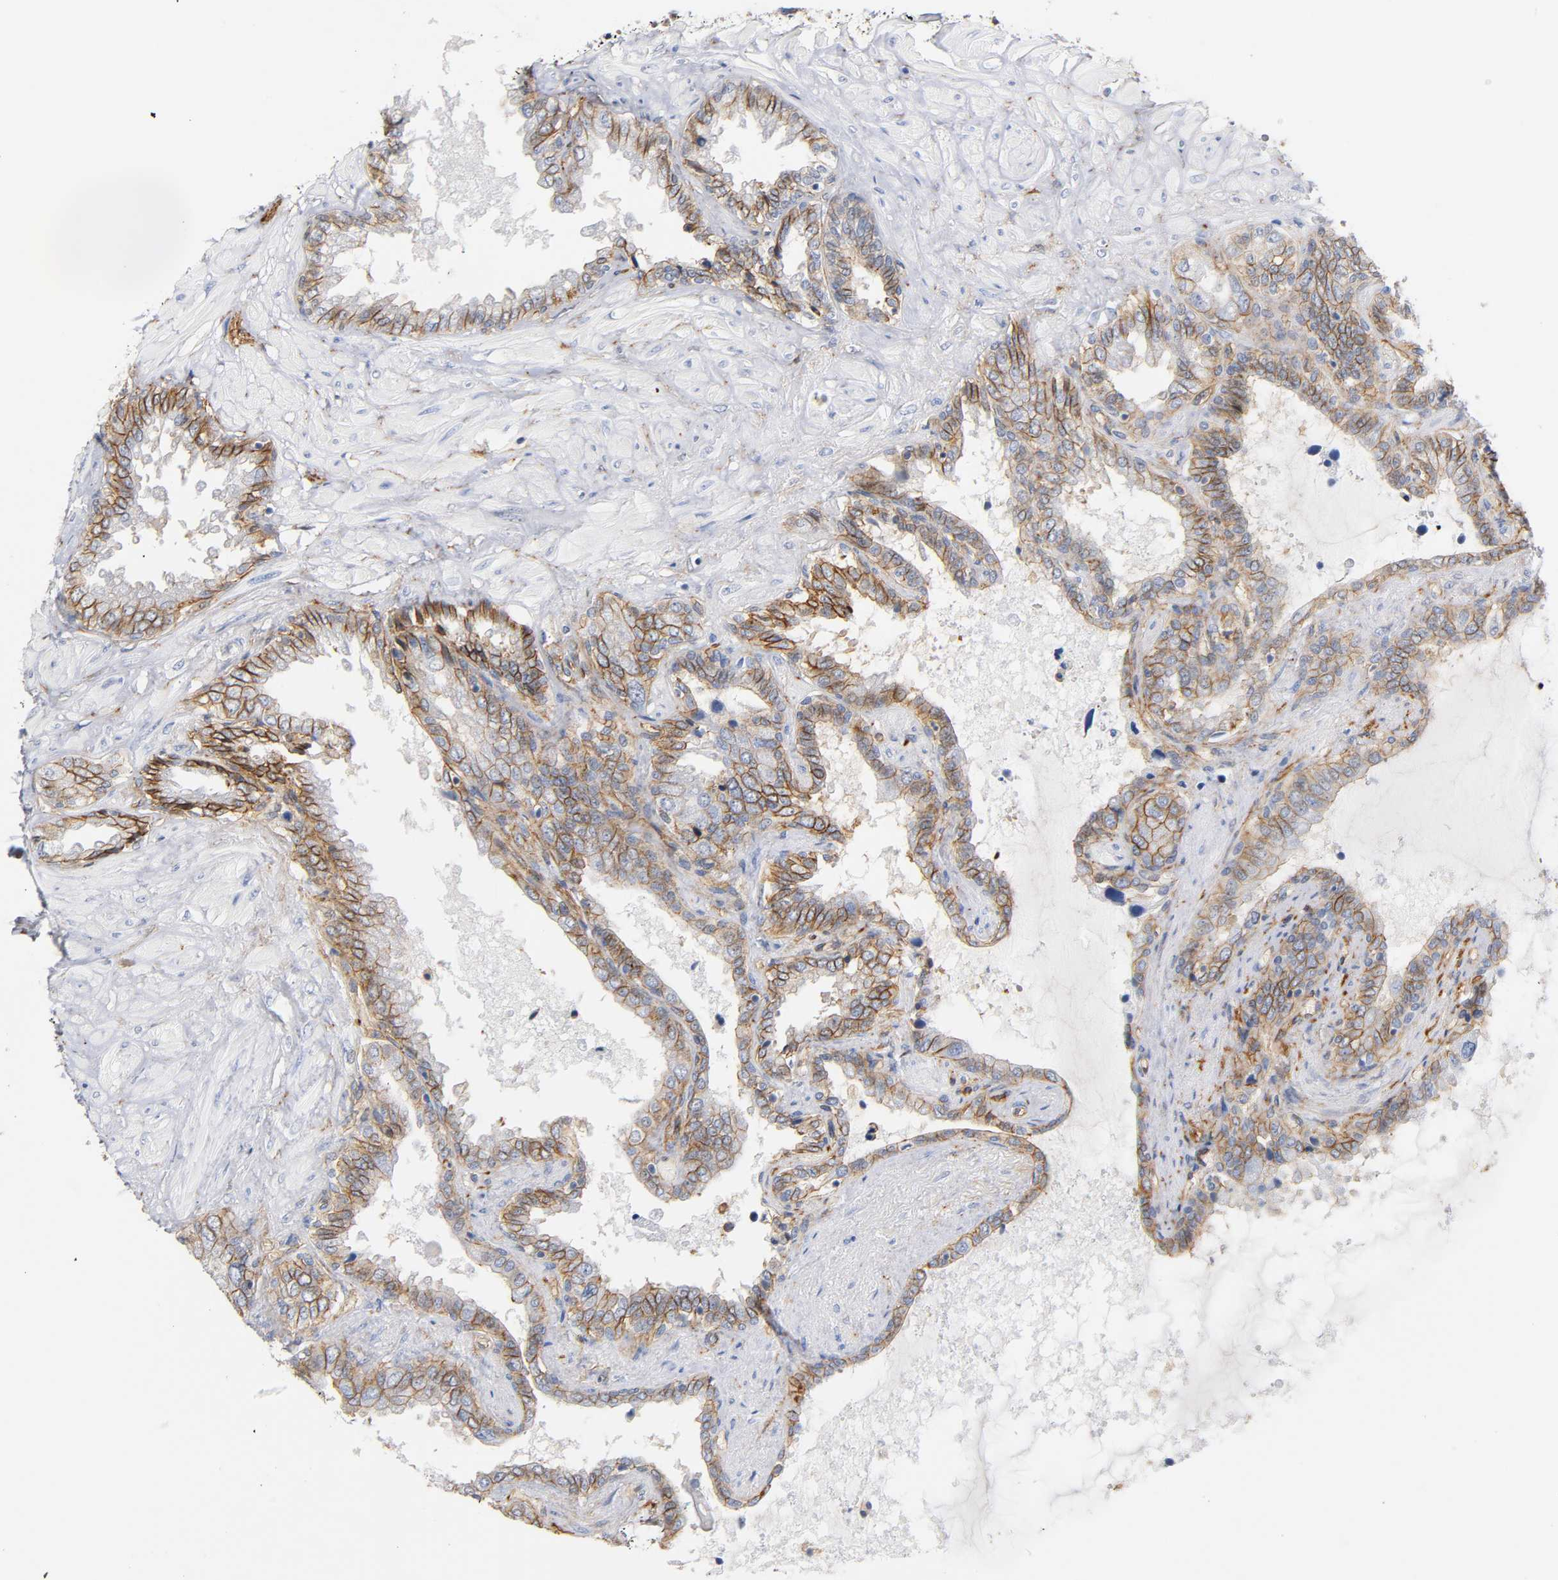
{"staining": {"intensity": "moderate", "quantity": ">75%", "location": "cytoplasmic/membranous"}, "tissue": "seminal vesicle", "cell_type": "Glandular cells", "image_type": "normal", "snomed": [{"axis": "morphology", "description": "Normal tissue, NOS"}, {"axis": "topography", "description": "Seminal veicle"}], "caption": "Moderate cytoplasmic/membranous expression is appreciated in about >75% of glandular cells in normal seminal vesicle.", "gene": "SPTAN1", "patient": {"sex": "male", "age": 46}}